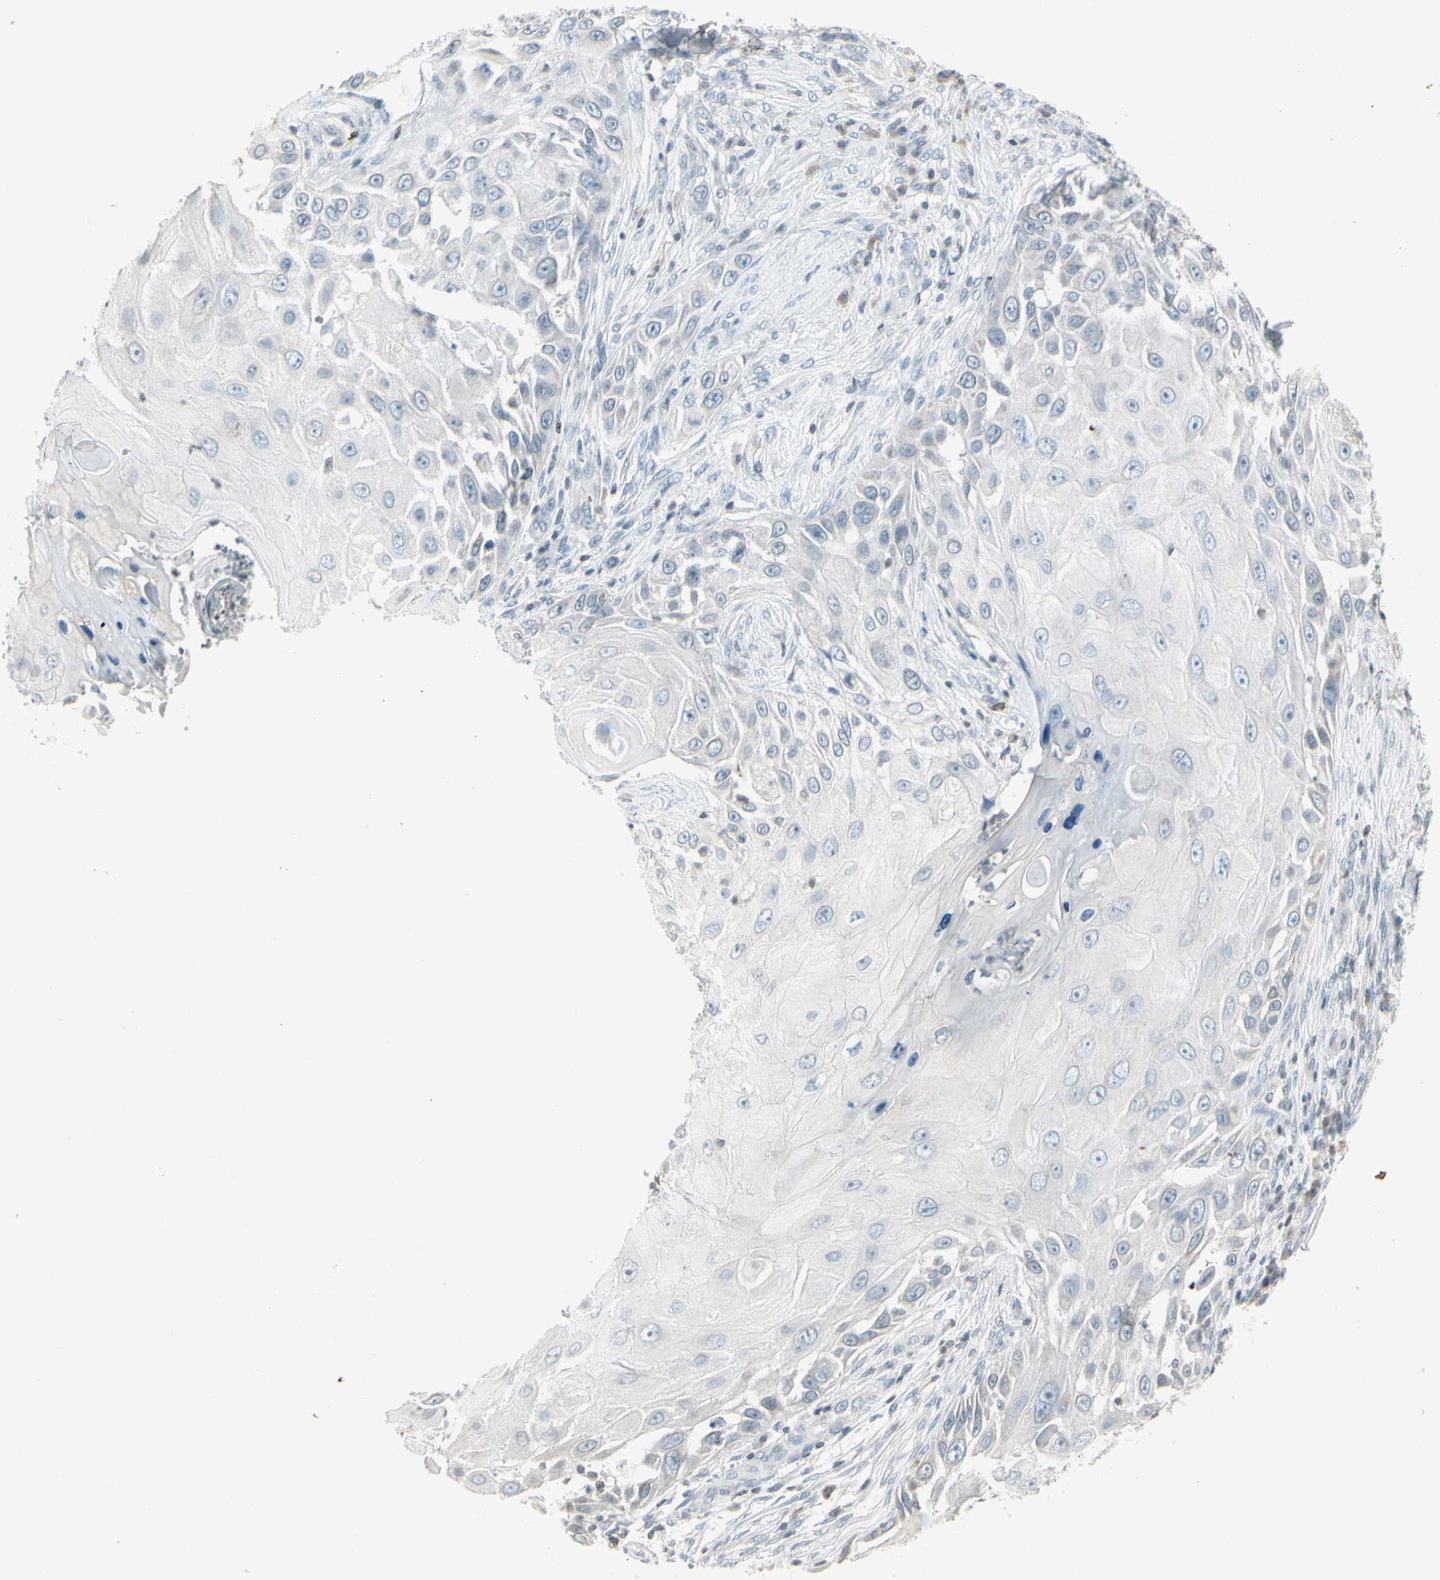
{"staining": {"intensity": "negative", "quantity": "none", "location": "none"}, "tissue": "skin cancer", "cell_type": "Tumor cells", "image_type": "cancer", "snomed": [{"axis": "morphology", "description": "Squamous cell carcinoma, NOS"}, {"axis": "topography", "description": "Skin"}], "caption": "This is a histopathology image of immunohistochemistry staining of skin cancer, which shows no expression in tumor cells.", "gene": "ARG2", "patient": {"sex": "female", "age": 44}}